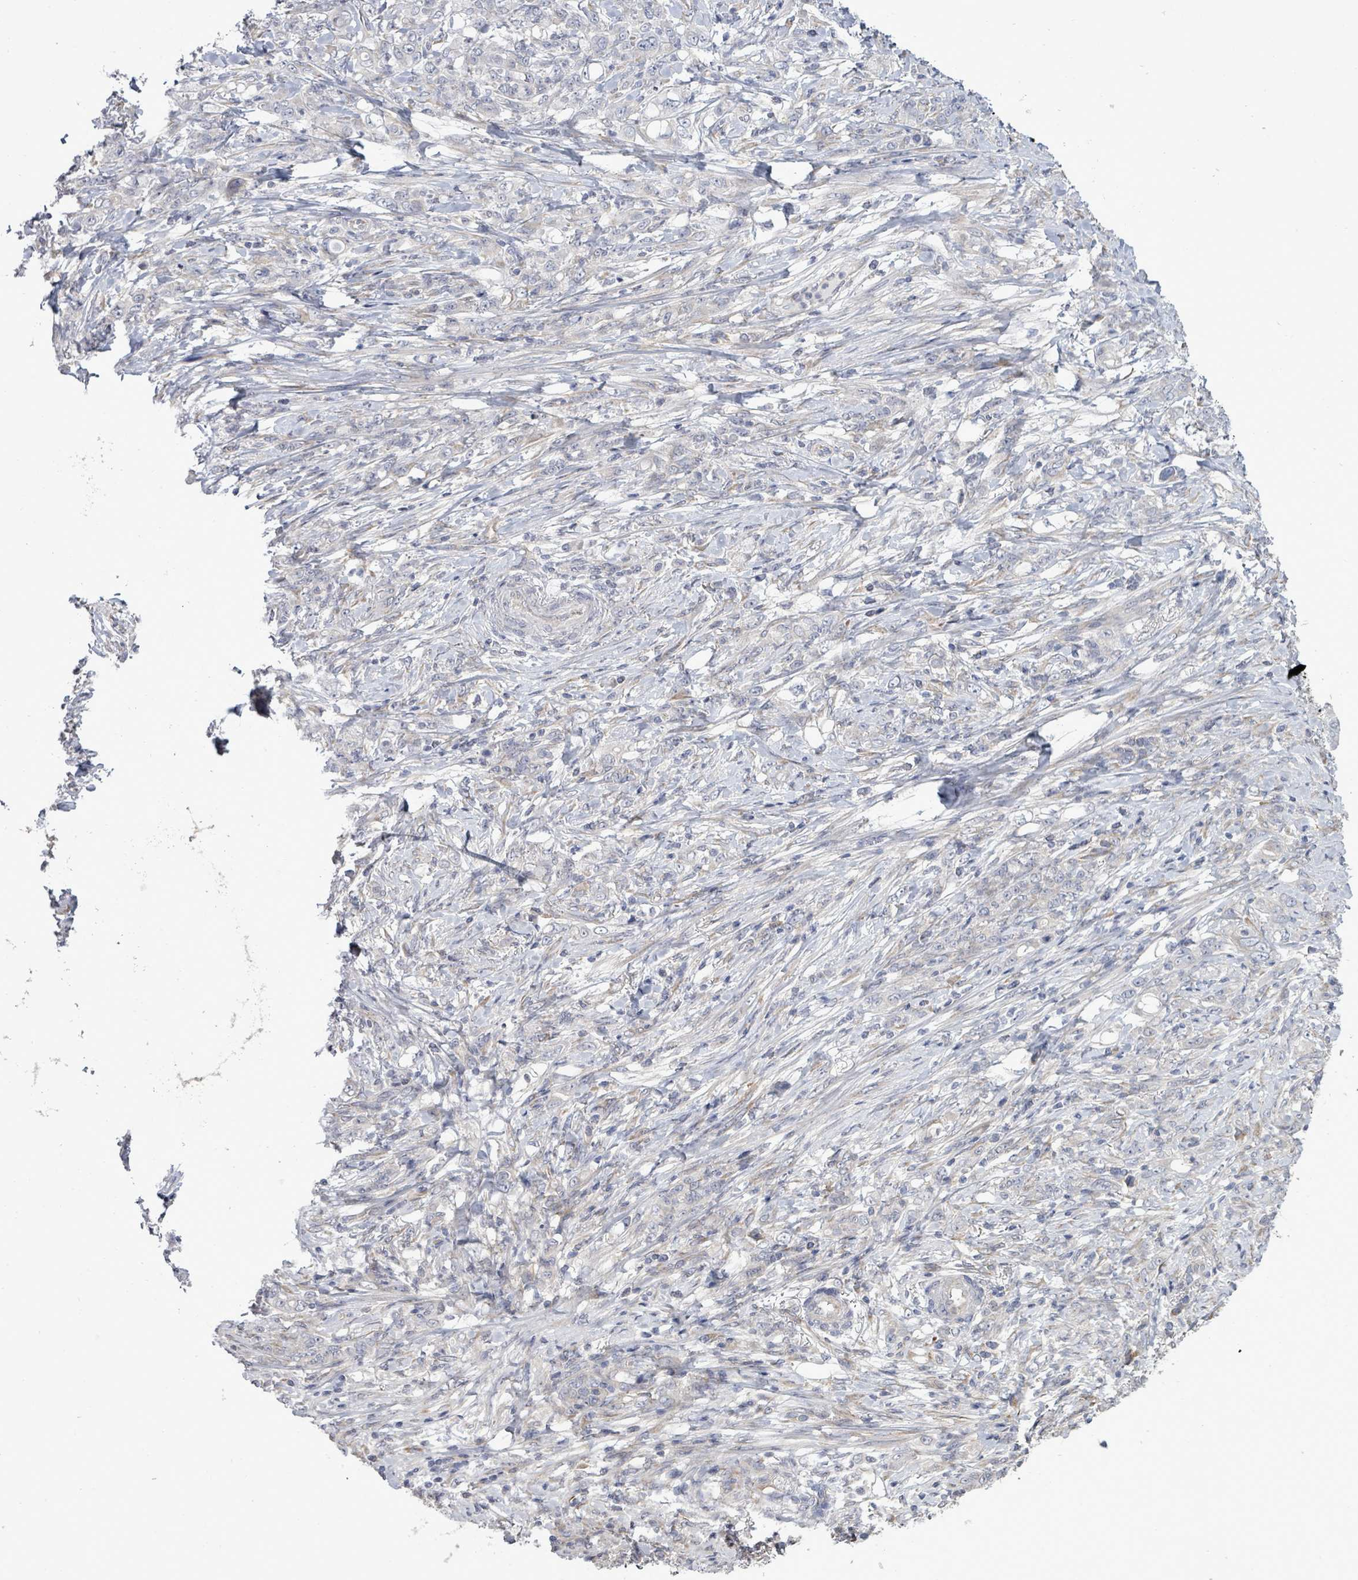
{"staining": {"intensity": "negative", "quantity": "none", "location": "none"}, "tissue": "stomach cancer", "cell_type": "Tumor cells", "image_type": "cancer", "snomed": [{"axis": "morphology", "description": "Adenocarcinoma, NOS"}, {"axis": "topography", "description": "Stomach"}], "caption": "IHC of stomach cancer displays no positivity in tumor cells.", "gene": "POMGNT2", "patient": {"sex": "female", "age": 79}}